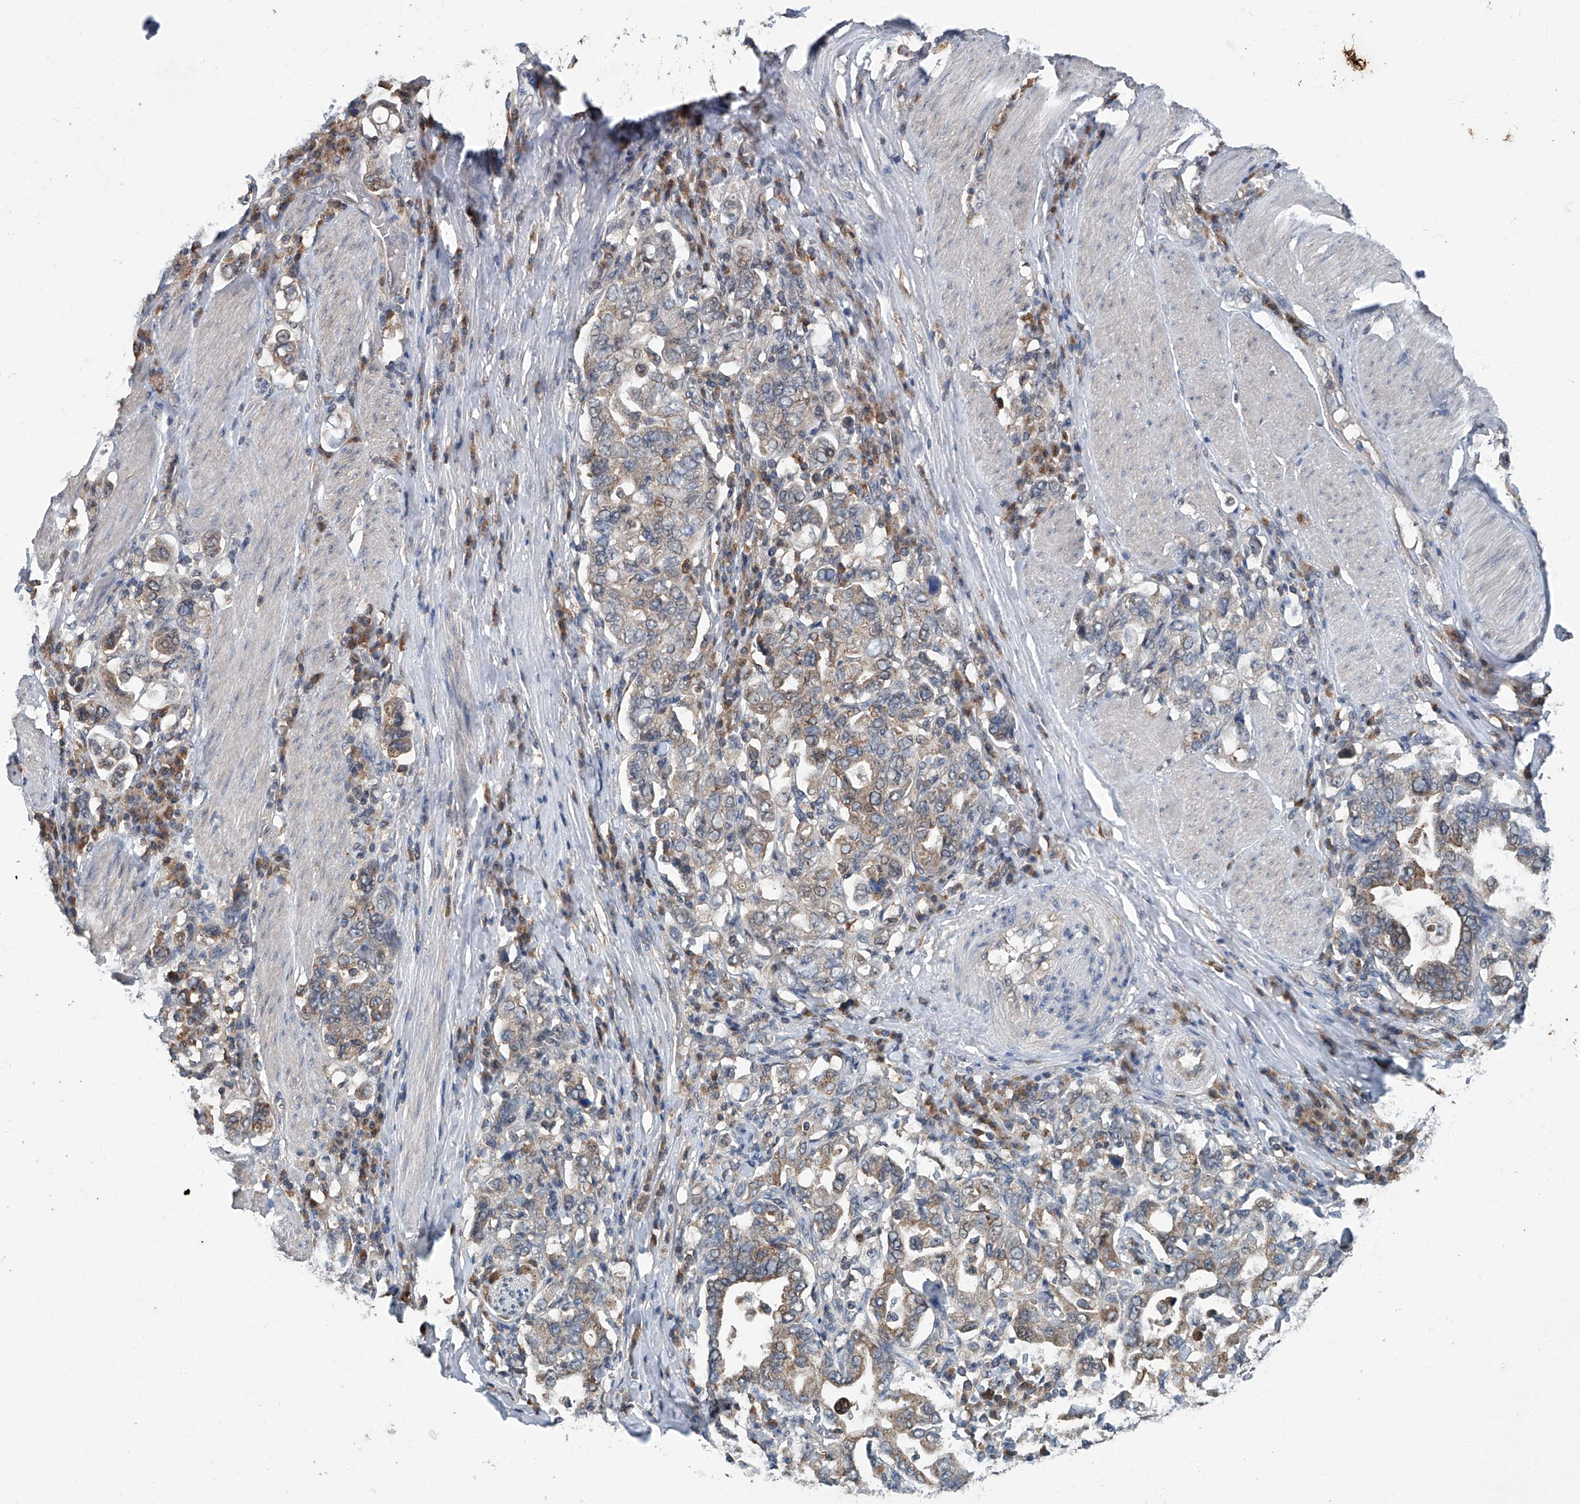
{"staining": {"intensity": "weak", "quantity": "<25%", "location": "cytoplasmic/membranous"}, "tissue": "stomach cancer", "cell_type": "Tumor cells", "image_type": "cancer", "snomed": [{"axis": "morphology", "description": "Adenocarcinoma, NOS"}, {"axis": "topography", "description": "Stomach, upper"}], "caption": "This is a image of immunohistochemistry staining of adenocarcinoma (stomach), which shows no positivity in tumor cells.", "gene": "CLK1", "patient": {"sex": "male", "age": 62}}